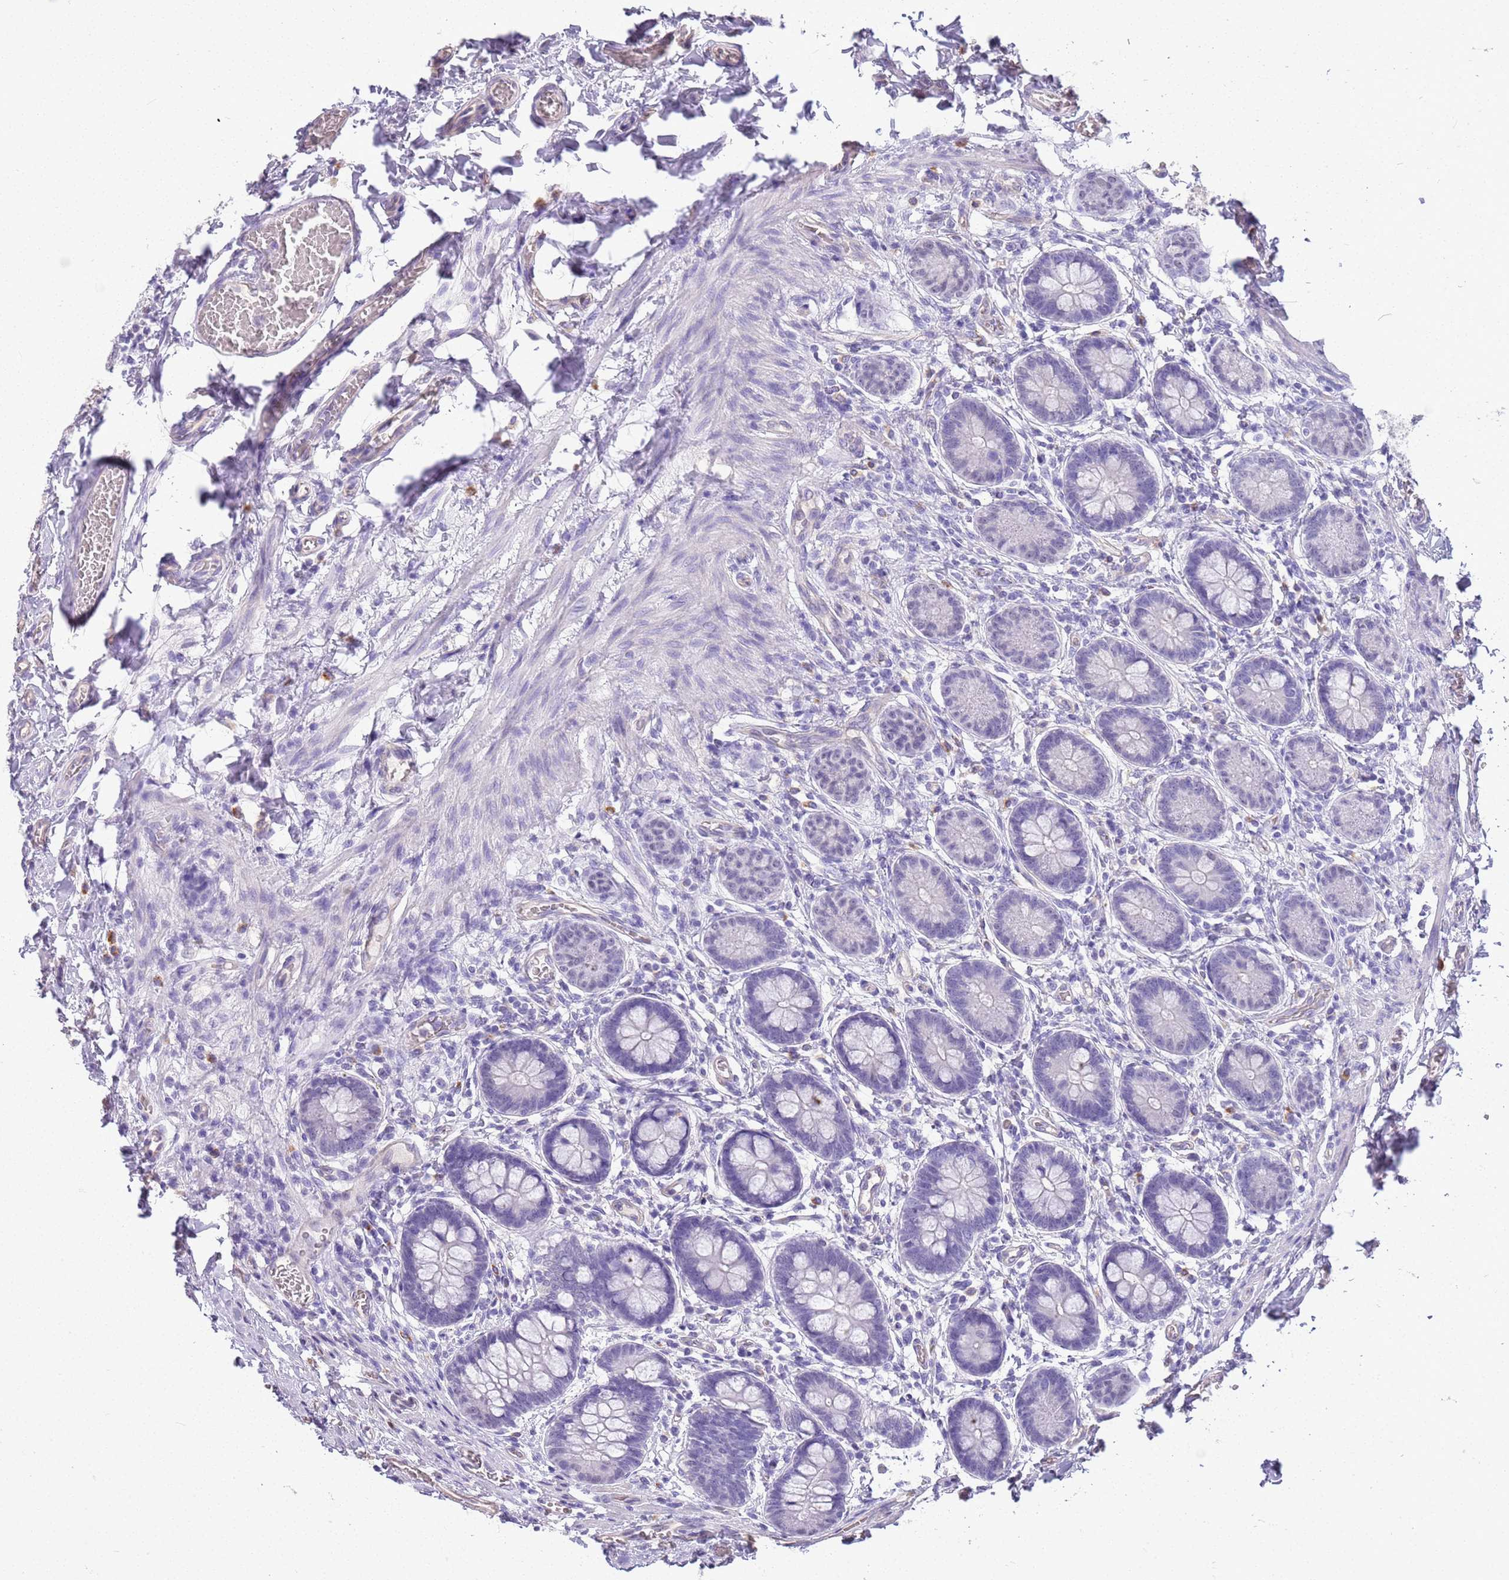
{"staining": {"intensity": "negative", "quantity": "none", "location": "none"}, "tissue": "small intestine", "cell_type": "Glandular cells", "image_type": "normal", "snomed": [{"axis": "morphology", "description": "Normal tissue, NOS"}, {"axis": "topography", "description": "Small intestine"}], "caption": "This is an IHC photomicrograph of benign small intestine. There is no positivity in glandular cells.", "gene": "CTRC", "patient": {"sex": "male", "age": 52}}